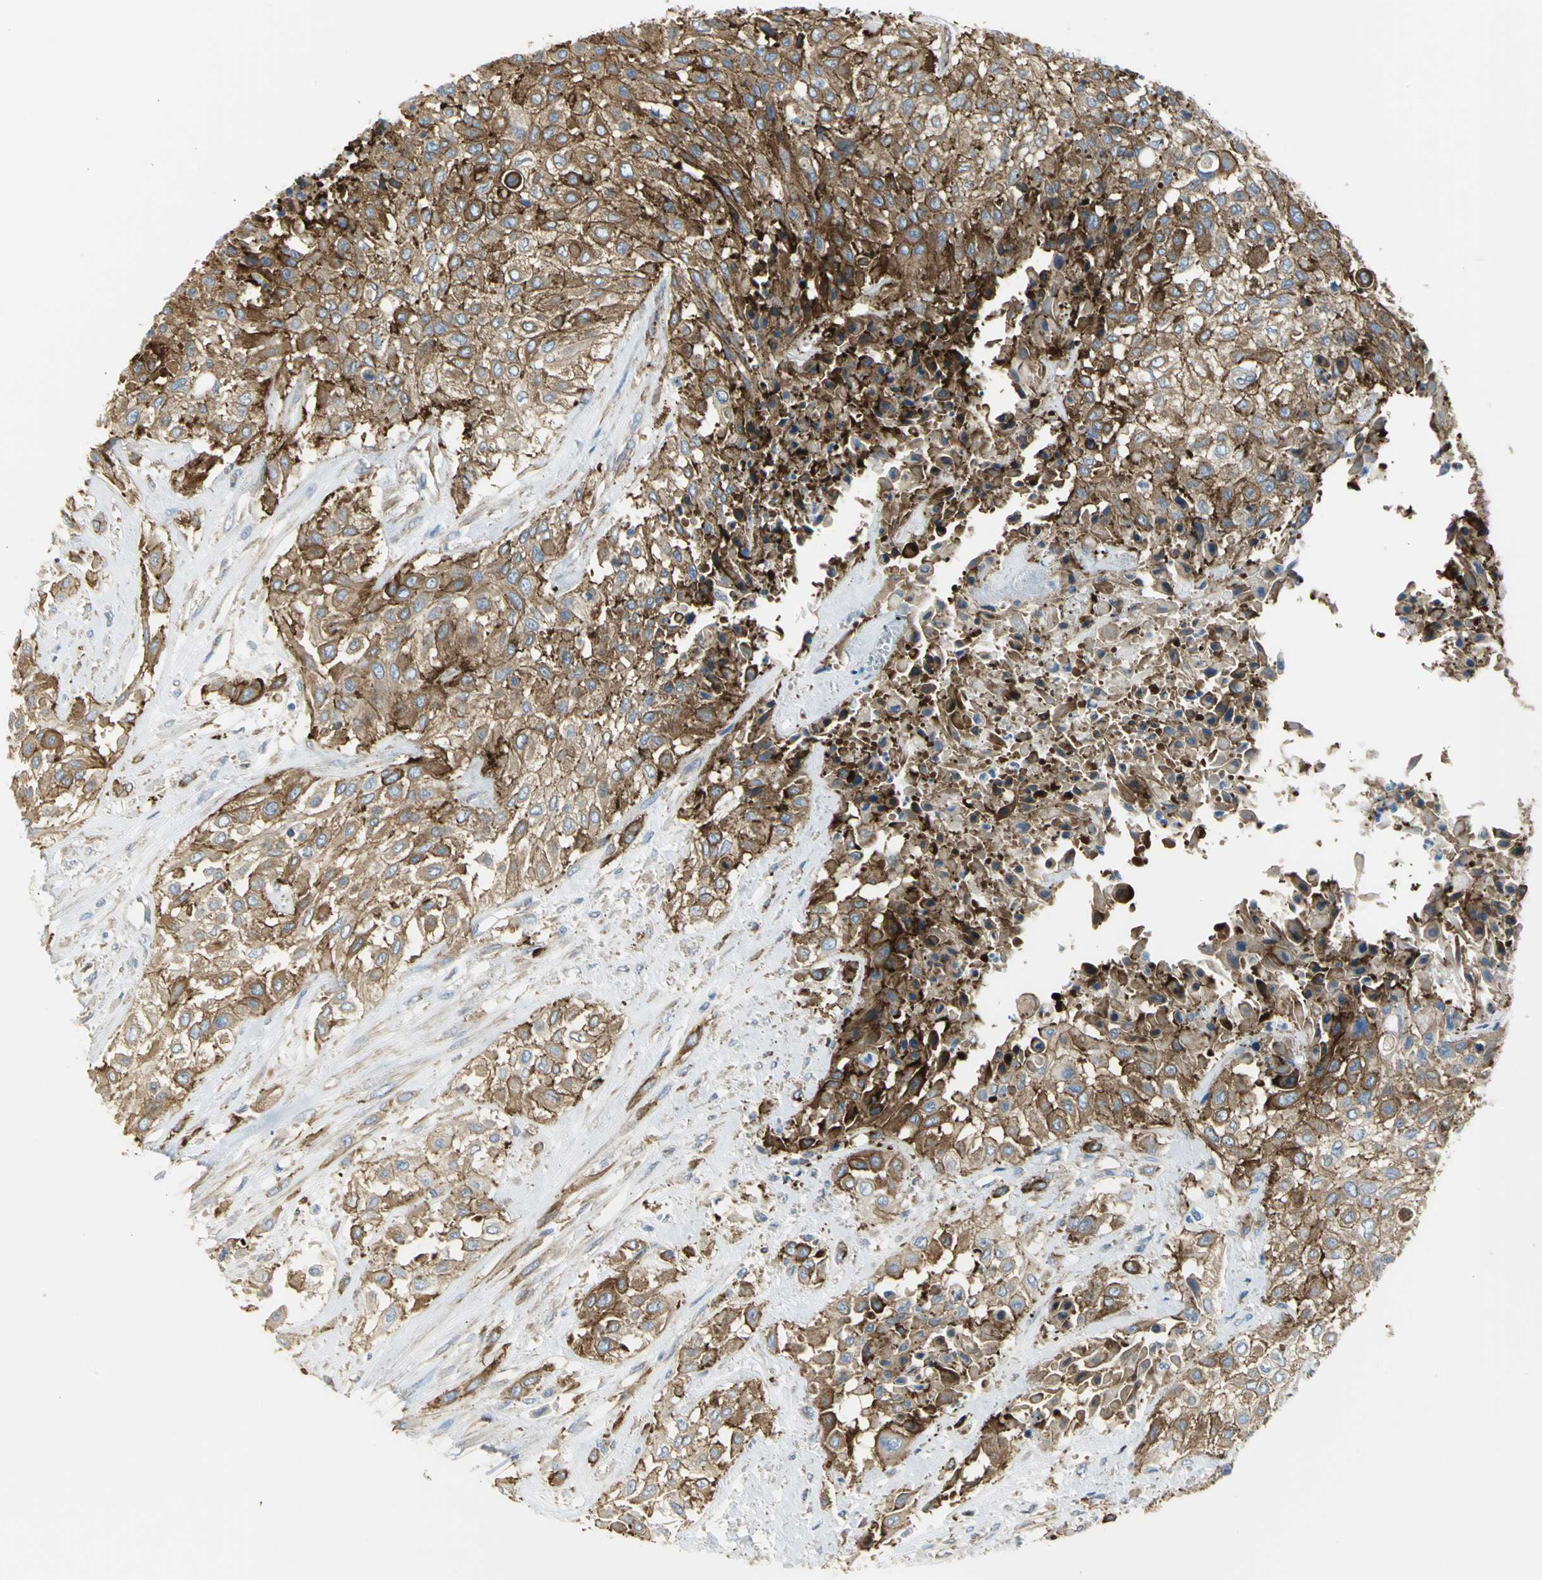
{"staining": {"intensity": "strong", "quantity": ">75%", "location": "cytoplasmic/membranous"}, "tissue": "urothelial cancer", "cell_type": "Tumor cells", "image_type": "cancer", "snomed": [{"axis": "morphology", "description": "Urothelial carcinoma, High grade"}, {"axis": "topography", "description": "Urinary bladder"}], "caption": "High-grade urothelial carcinoma was stained to show a protein in brown. There is high levels of strong cytoplasmic/membranous staining in about >75% of tumor cells. (brown staining indicates protein expression, while blue staining denotes nuclei).", "gene": "FLNB", "patient": {"sex": "male", "age": 57}}